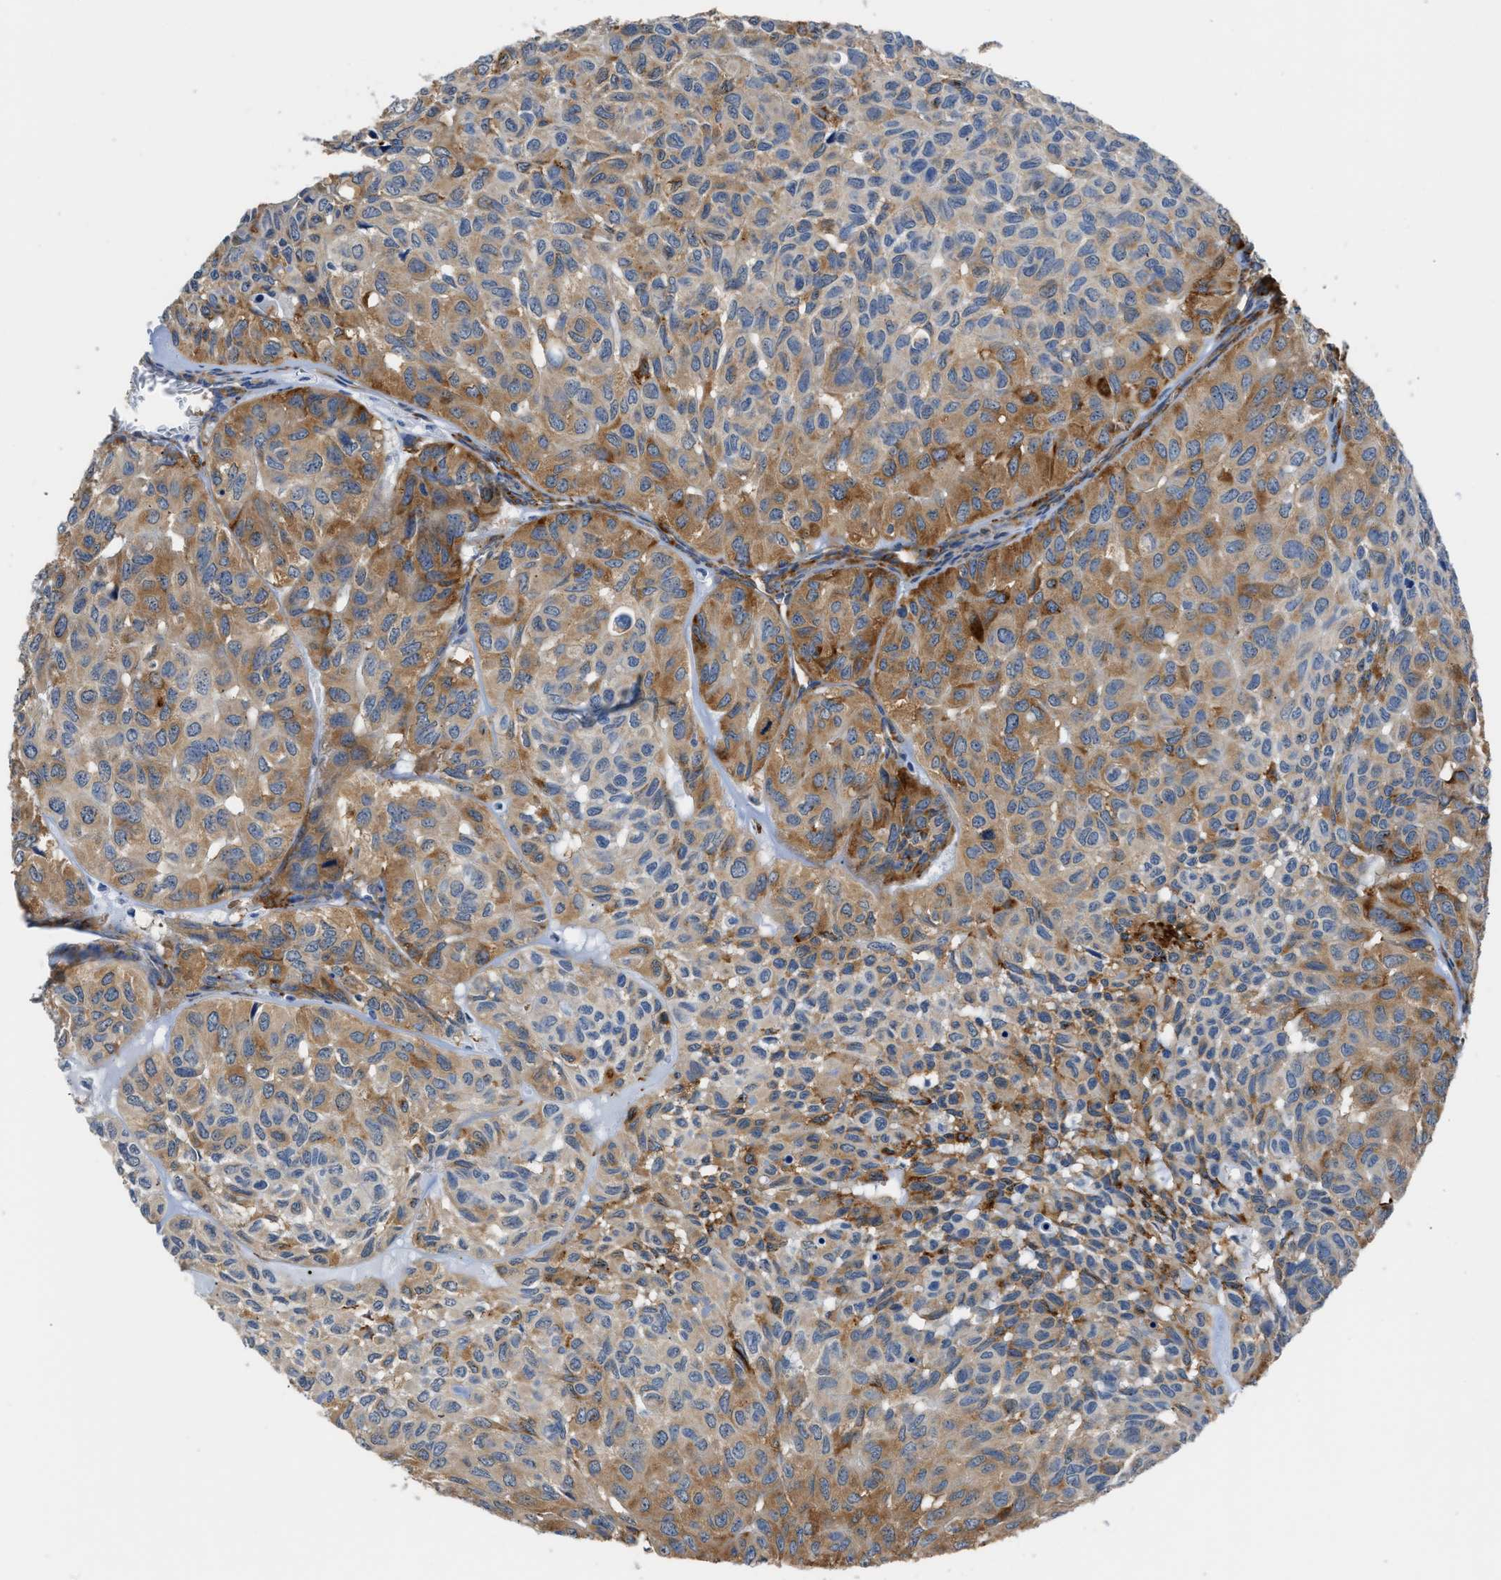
{"staining": {"intensity": "moderate", "quantity": ">75%", "location": "cytoplasmic/membranous"}, "tissue": "head and neck cancer", "cell_type": "Tumor cells", "image_type": "cancer", "snomed": [{"axis": "morphology", "description": "Adenocarcinoma, NOS"}, {"axis": "topography", "description": "Salivary gland, NOS"}, {"axis": "topography", "description": "Head-Neck"}], "caption": "Adenocarcinoma (head and neck) tissue exhibits moderate cytoplasmic/membranous staining in about >75% of tumor cells, visualized by immunohistochemistry. The protein of interest is shown in brown color, while the nuclei are stained blue.", "gene": "ZSWIM5", "patient": {"sex": "female", "age": 76}}